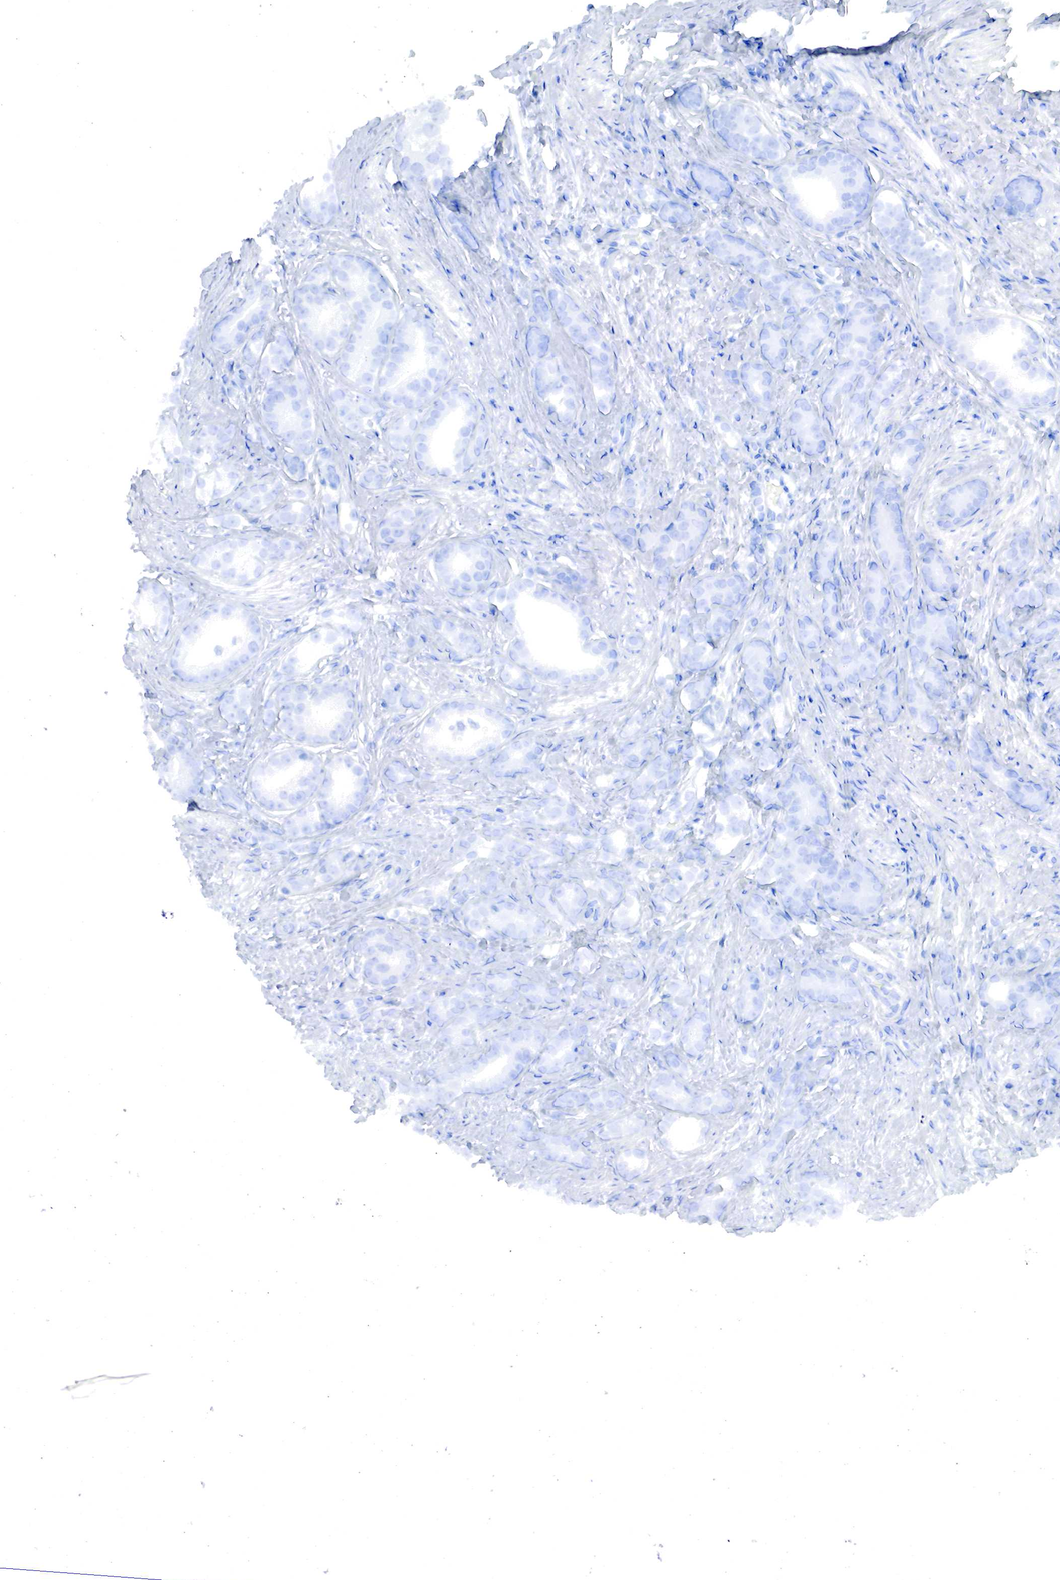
{"staining": {"intensity": "negative", "quantity": "none", "location": "none"}, "tissue": "prostate cancer", "cell_type": "Tumor cells", "image_type": "cancer", "snomed": [{"axis": "morphology", "description": "Adenocarcinoma, Medium grade"}, {"axis": "topography", "description": "Prostate"}], "caption": "IHC micrograph of neoplastic tissue: human prostate cancer stained with DAB (3,3'-diaminobenzidine) shows no significant protein positivity in tumor cells.", "gene": "OTC", "patient": {"sex": "male", "age": 59}}